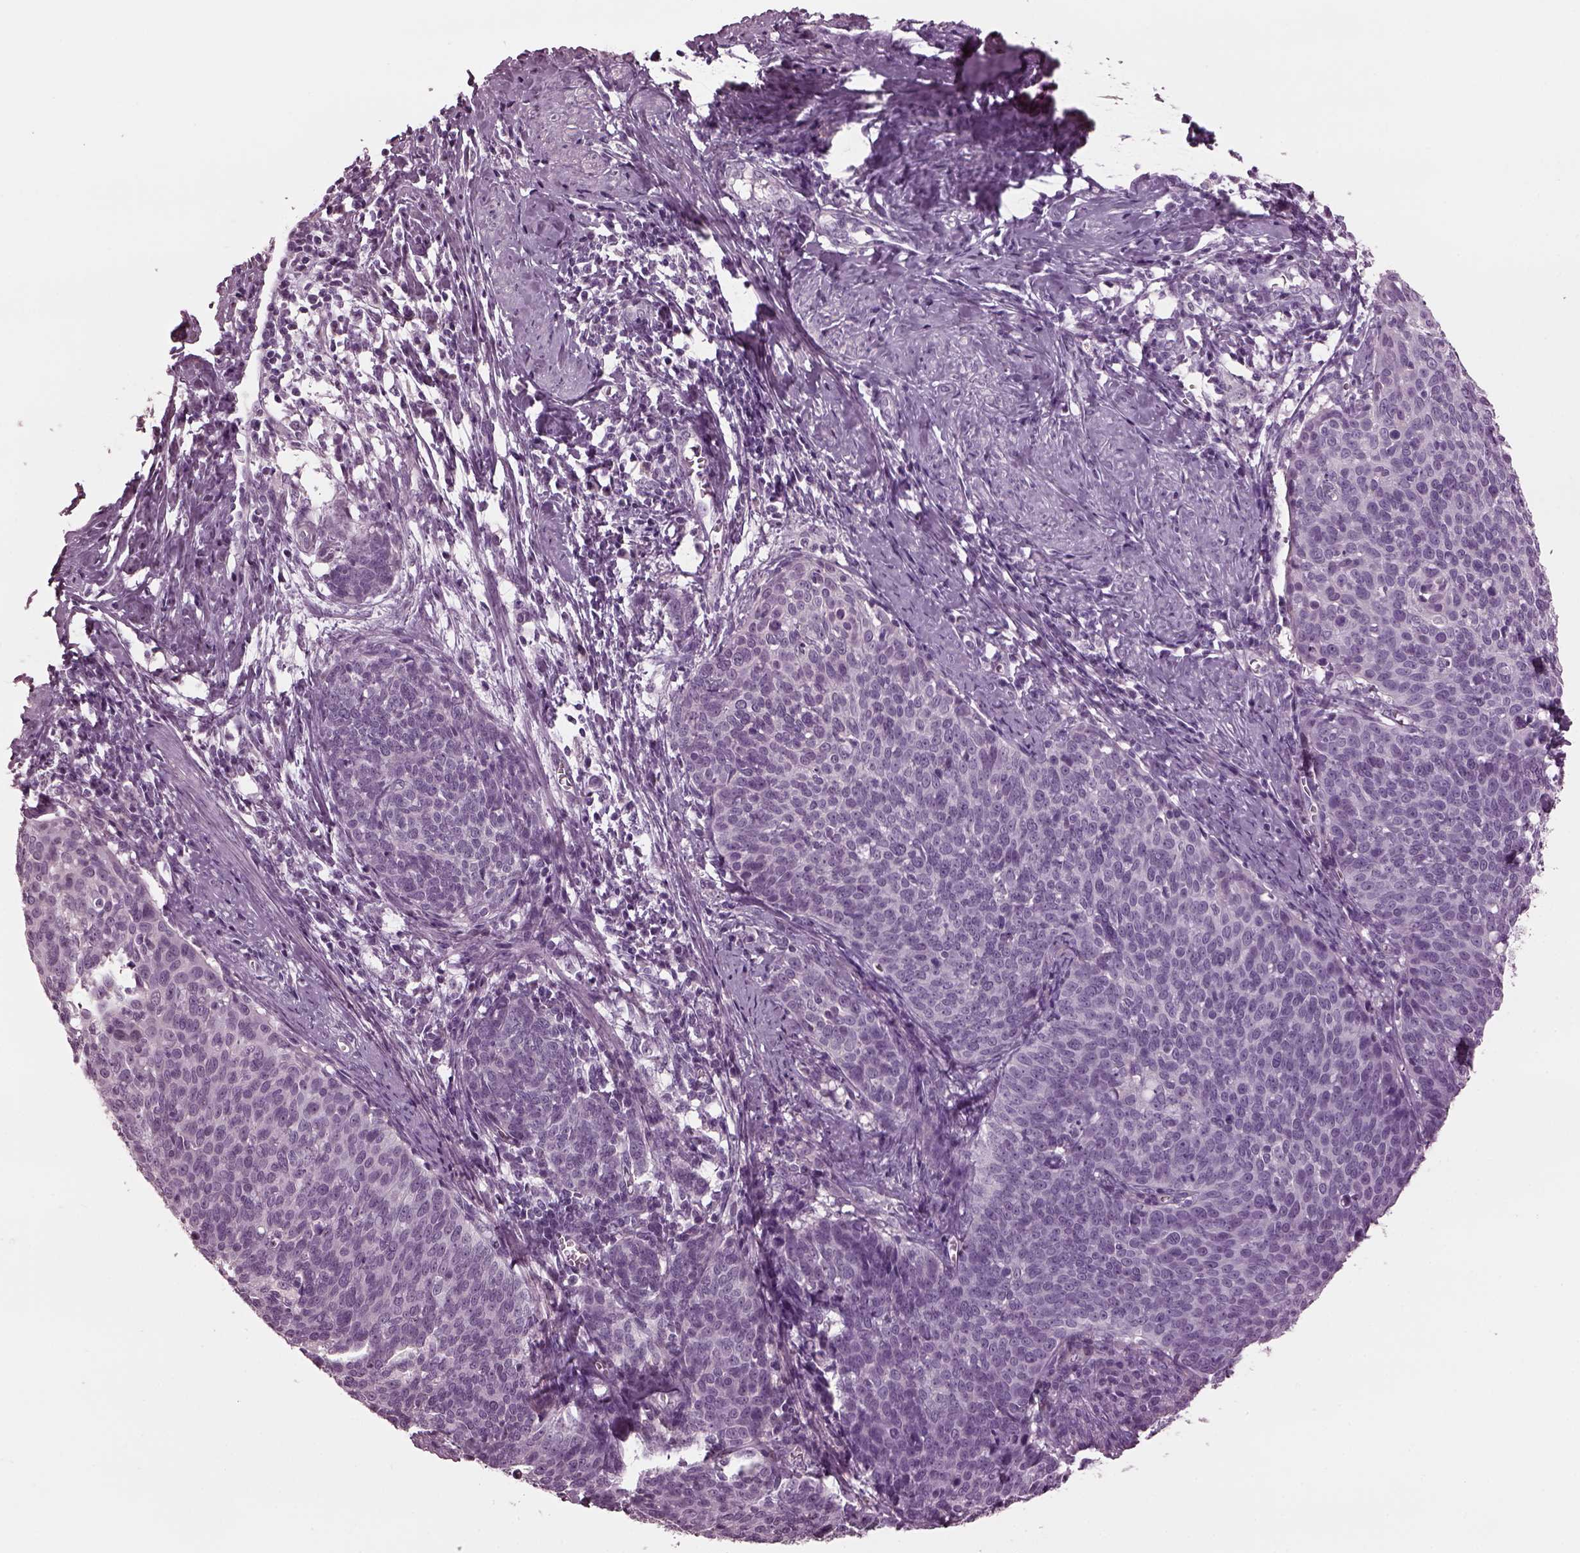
{"staining": {"intensity": "negative", "quantity": "none", "location": "none"}, "tissue": "cervical cancer", "cell_type": "Tumor cells", "image_type": "cancer", "snomed": [{"axis": "morphology", "description": "Normal tissue, NOS"}, {"axis": "morphology", "description": "Squamous cell carcinoma, NOS"}, {"axis": "topography", "description": "Cervix"}], "caption": "DAB (3,3'-diaminobenzidine) immunohistochemical staining of human cervical cancer (squamous cell carcinoma) shows no significant expression in tumor cells.", "gene": "TPPP2", "patient": {"sex": "female", "age": 39}}